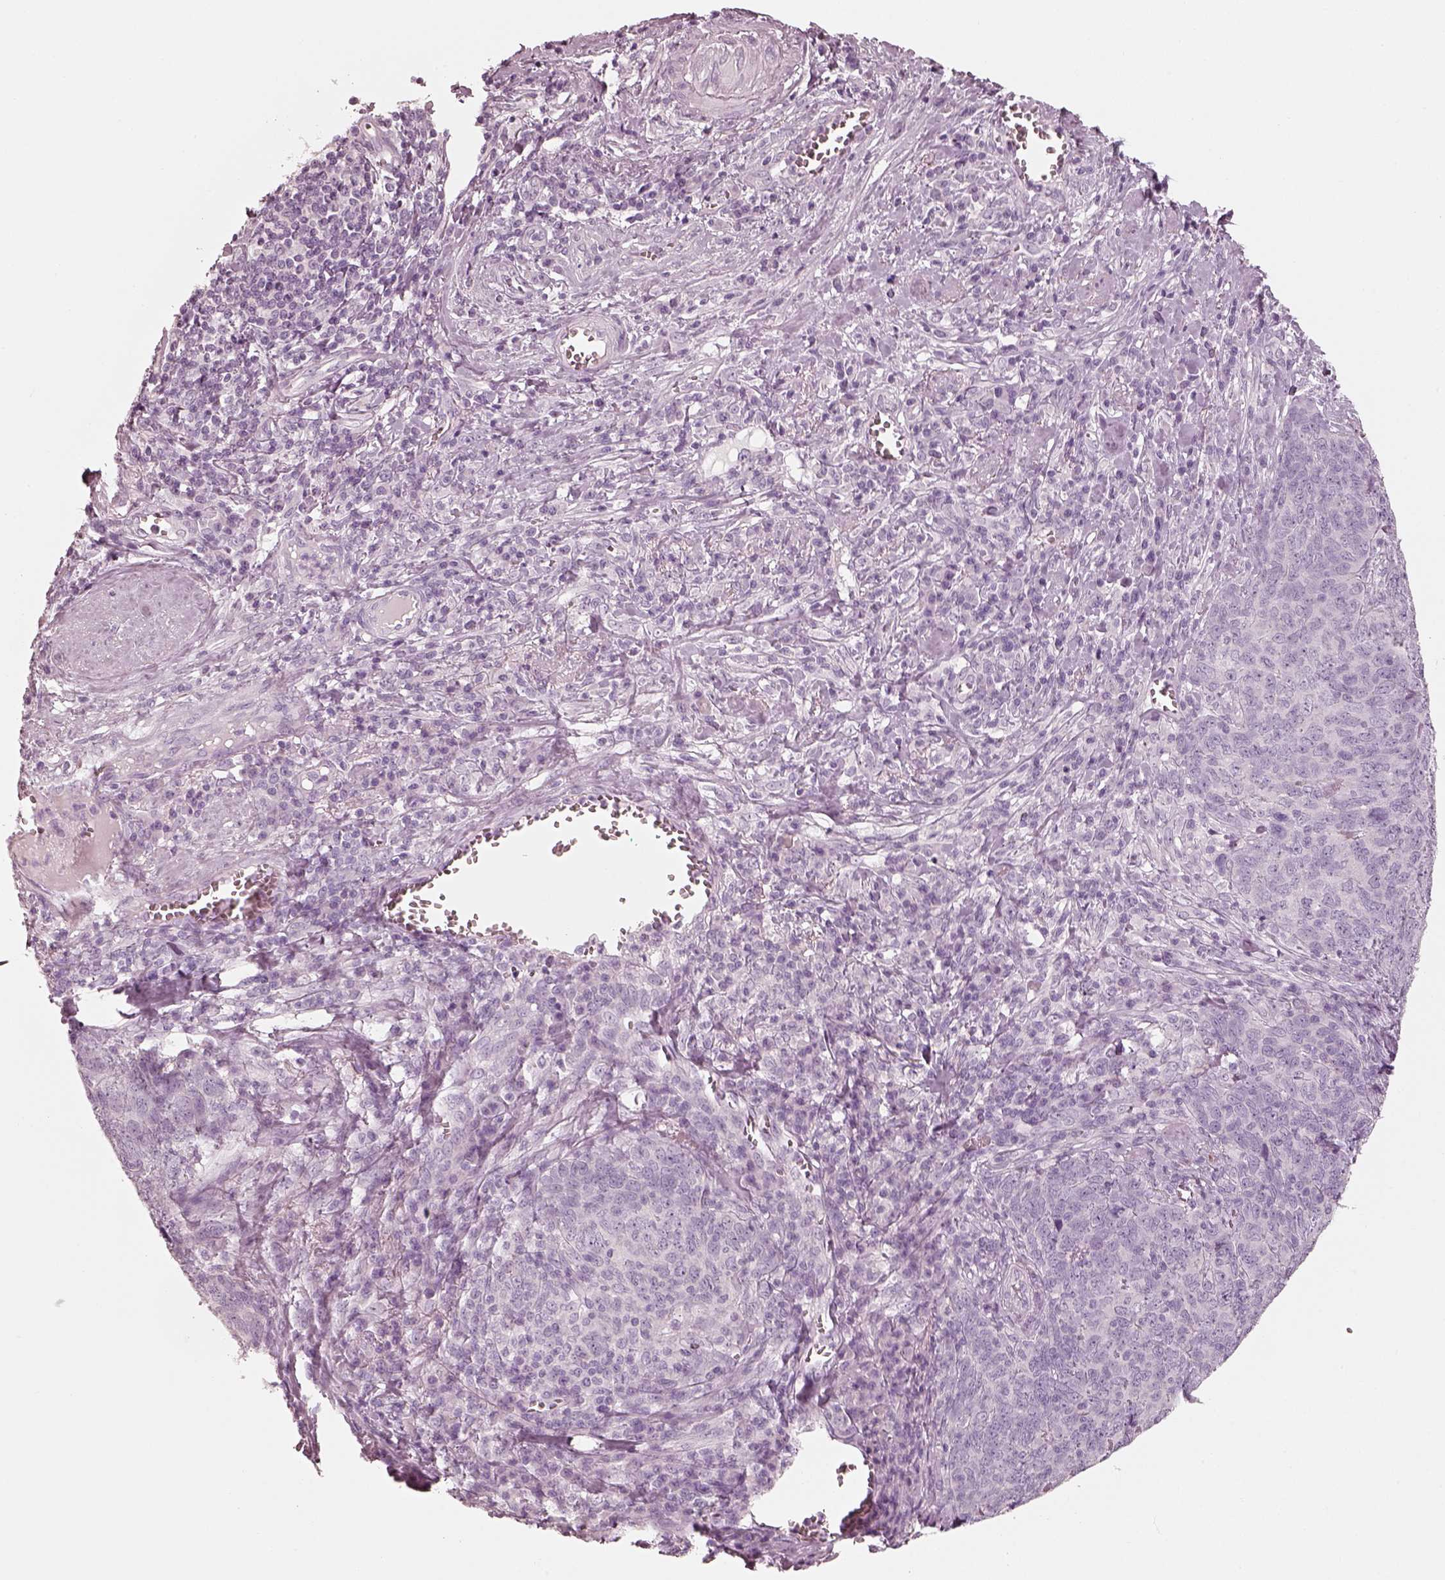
{"staining": {"intensity": "negative", "quantity": "none", "location": "none"}, "tissue": "skin cancer", "cell_type": "Tumor cells", "image_type": "cancer", "snomed": [{"axis": "morphology", "description": "Squamous cell carcinoma, NOS"}, {"axis": "topography", "description": "Skin"}, {"axis": "topography", "description": "Anal"}], "caption": "A photomicrograph of skin cancer (squamous cell carcinoma) stained for a protein displays no brown staining in tumor cells.", "gene": "R3HDML", "patient": {"sex": "female", "age": 51}}